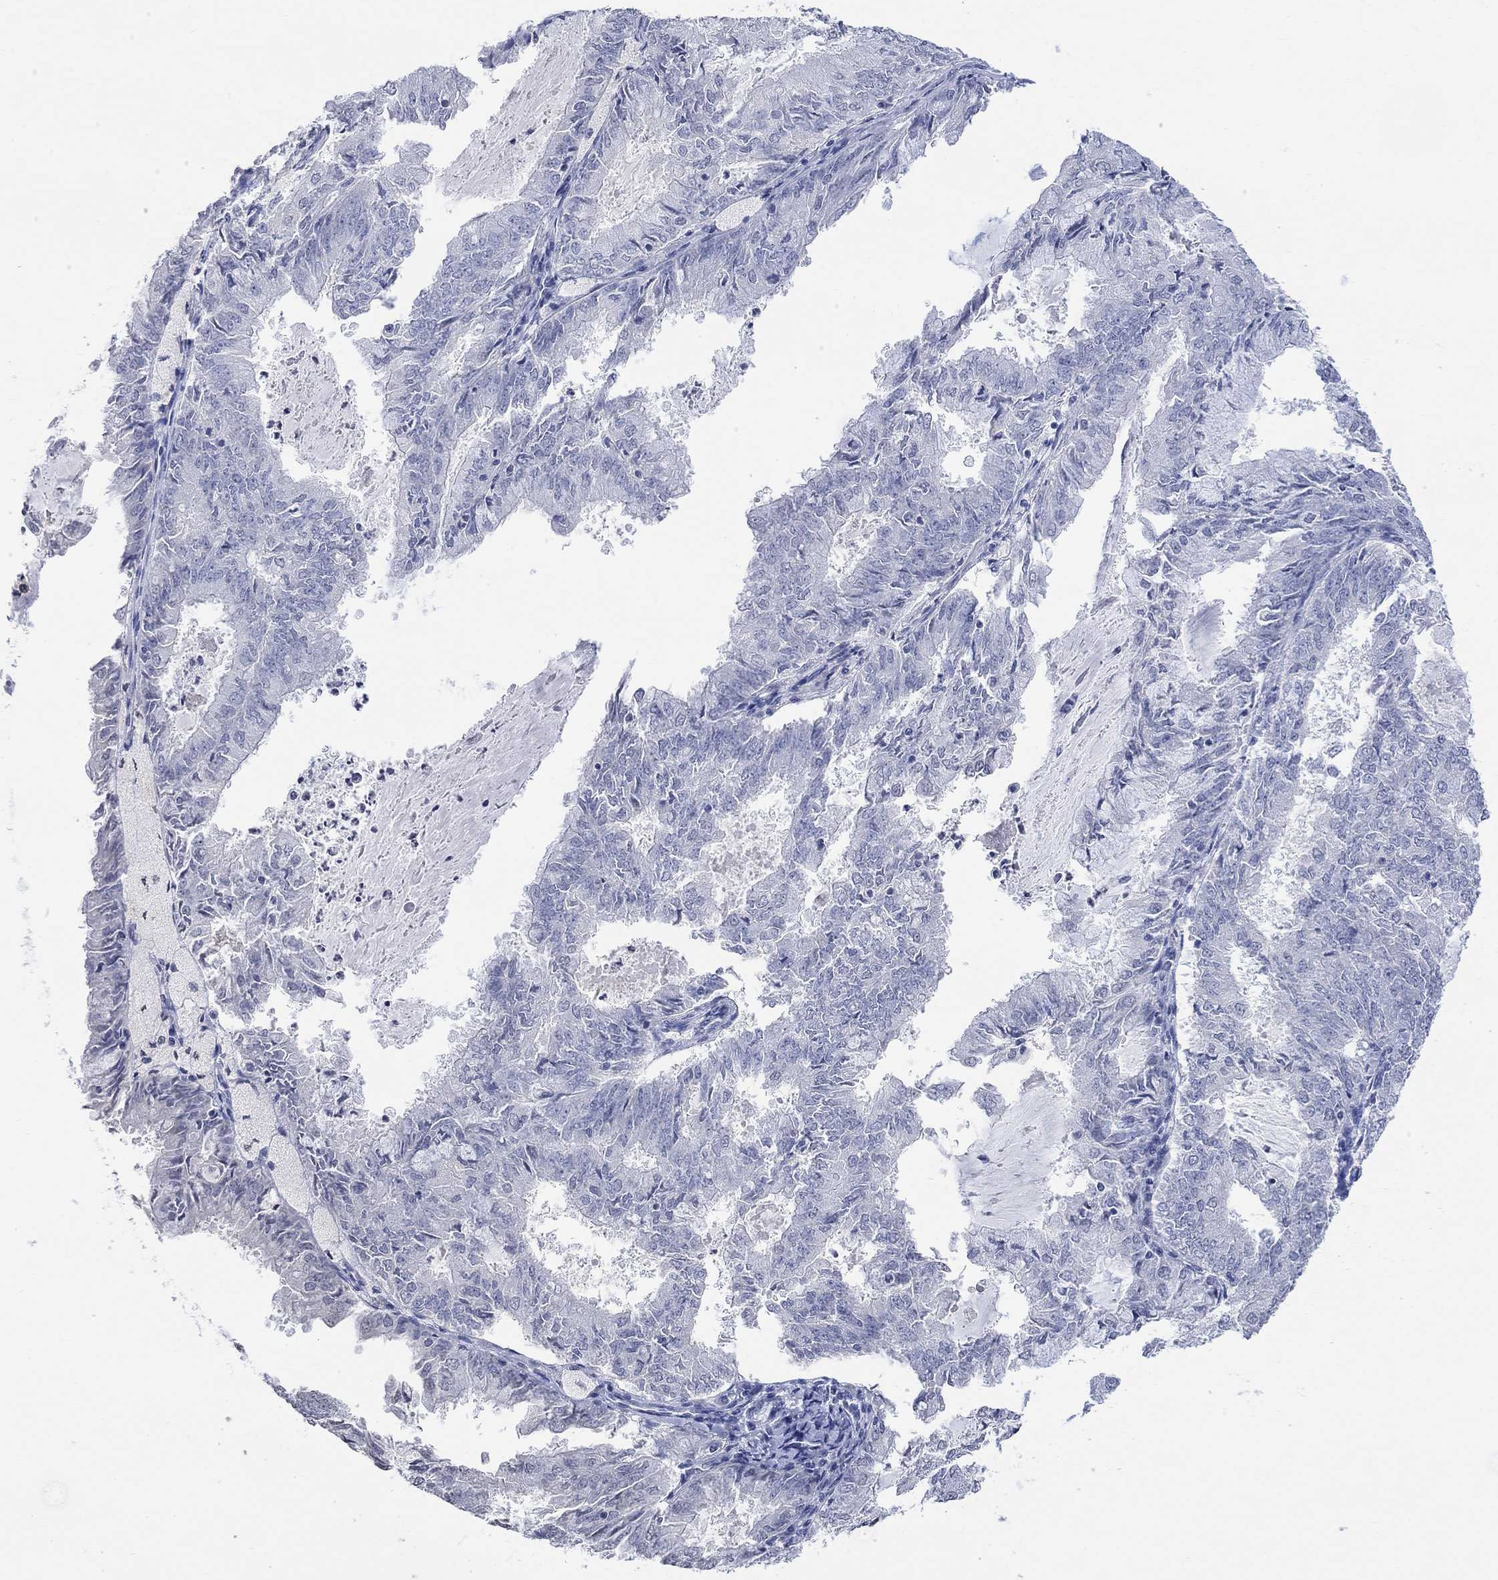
{"staining": {"intensity": "negative", "quantity": "none", "location": "none"}, "tissue": "endometrial cancer", "cell_type": "Tumor cells", "image_type": "cancer", "snomed": [{"axis": "morphology", "description": "Adenocarcinoma, NOS"}, {"axis": "topography", "description": "Endometrium"}], "caption": "The immunohistochemistry (IHC) histopathology image has no significant positivity in tumor cells of endometrial cancer tissue. (Stains: DAB IHC with hematoxylin counter stain, Microscopy: brightfield microscopy at high magnification).", "gene": "TMEM255A", "patient": {"sex": "female", "age": 57}}